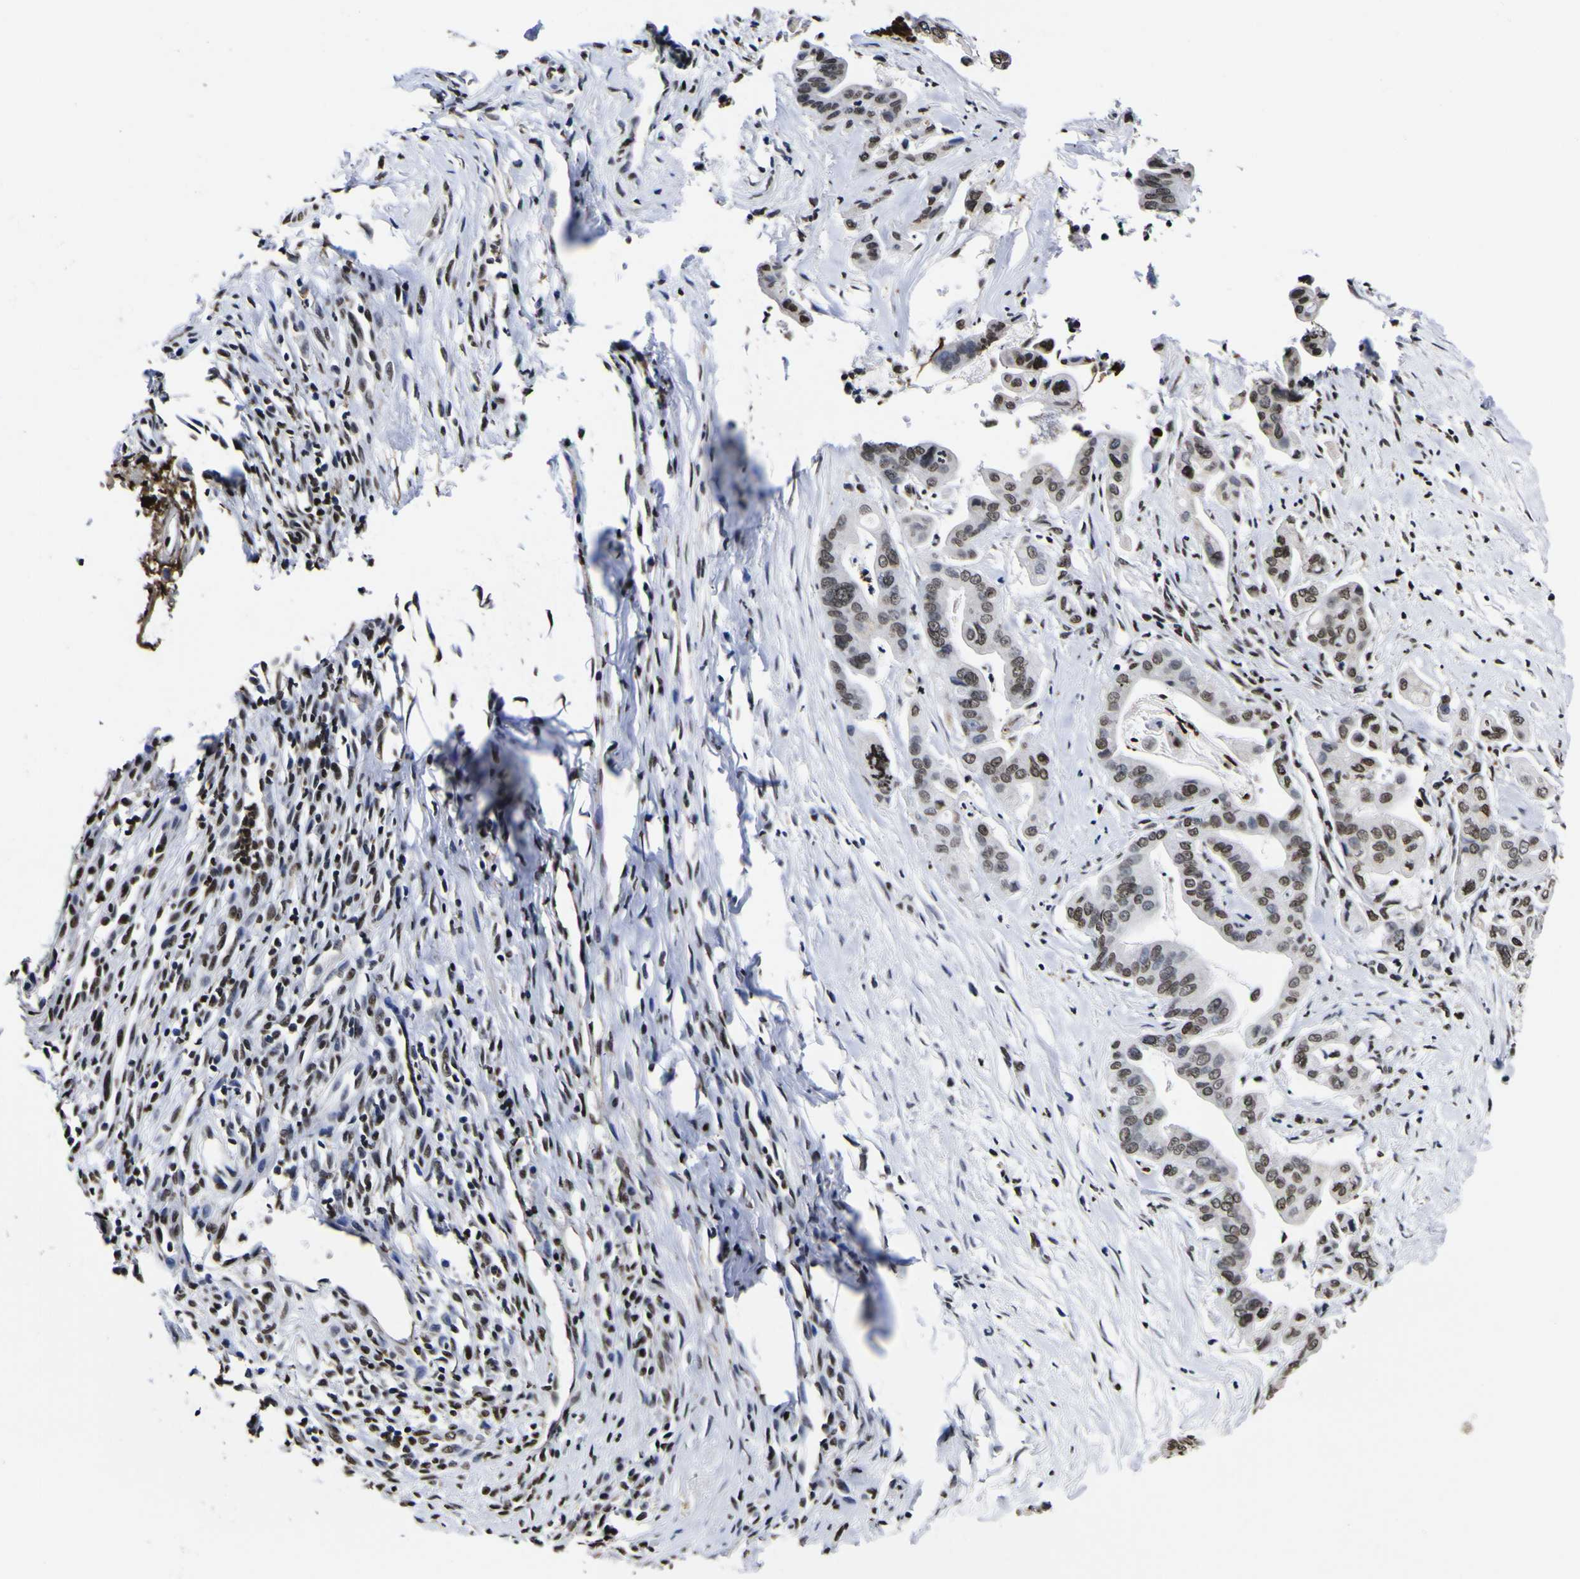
{"staining": {"intensity": "strong", "quantity": ">75%", "location": "nuclear"}, "tissue": "pancreatic cancer", "cell_type": "Tumor cells", "image_type": "cancer", "snomed": [{"axis": "morphology", "description": "Adenocarcinoma, NOS"}, {"axis": "topography", "description": "Pancreas"}], "caption": "This is an image of IHC staining of pancreatic adenocarcinoma, which shows strong expression in the nuclear of tumor cells.", "gene": "PIAS1", "patient": {"sex": "female", "age": 75}}